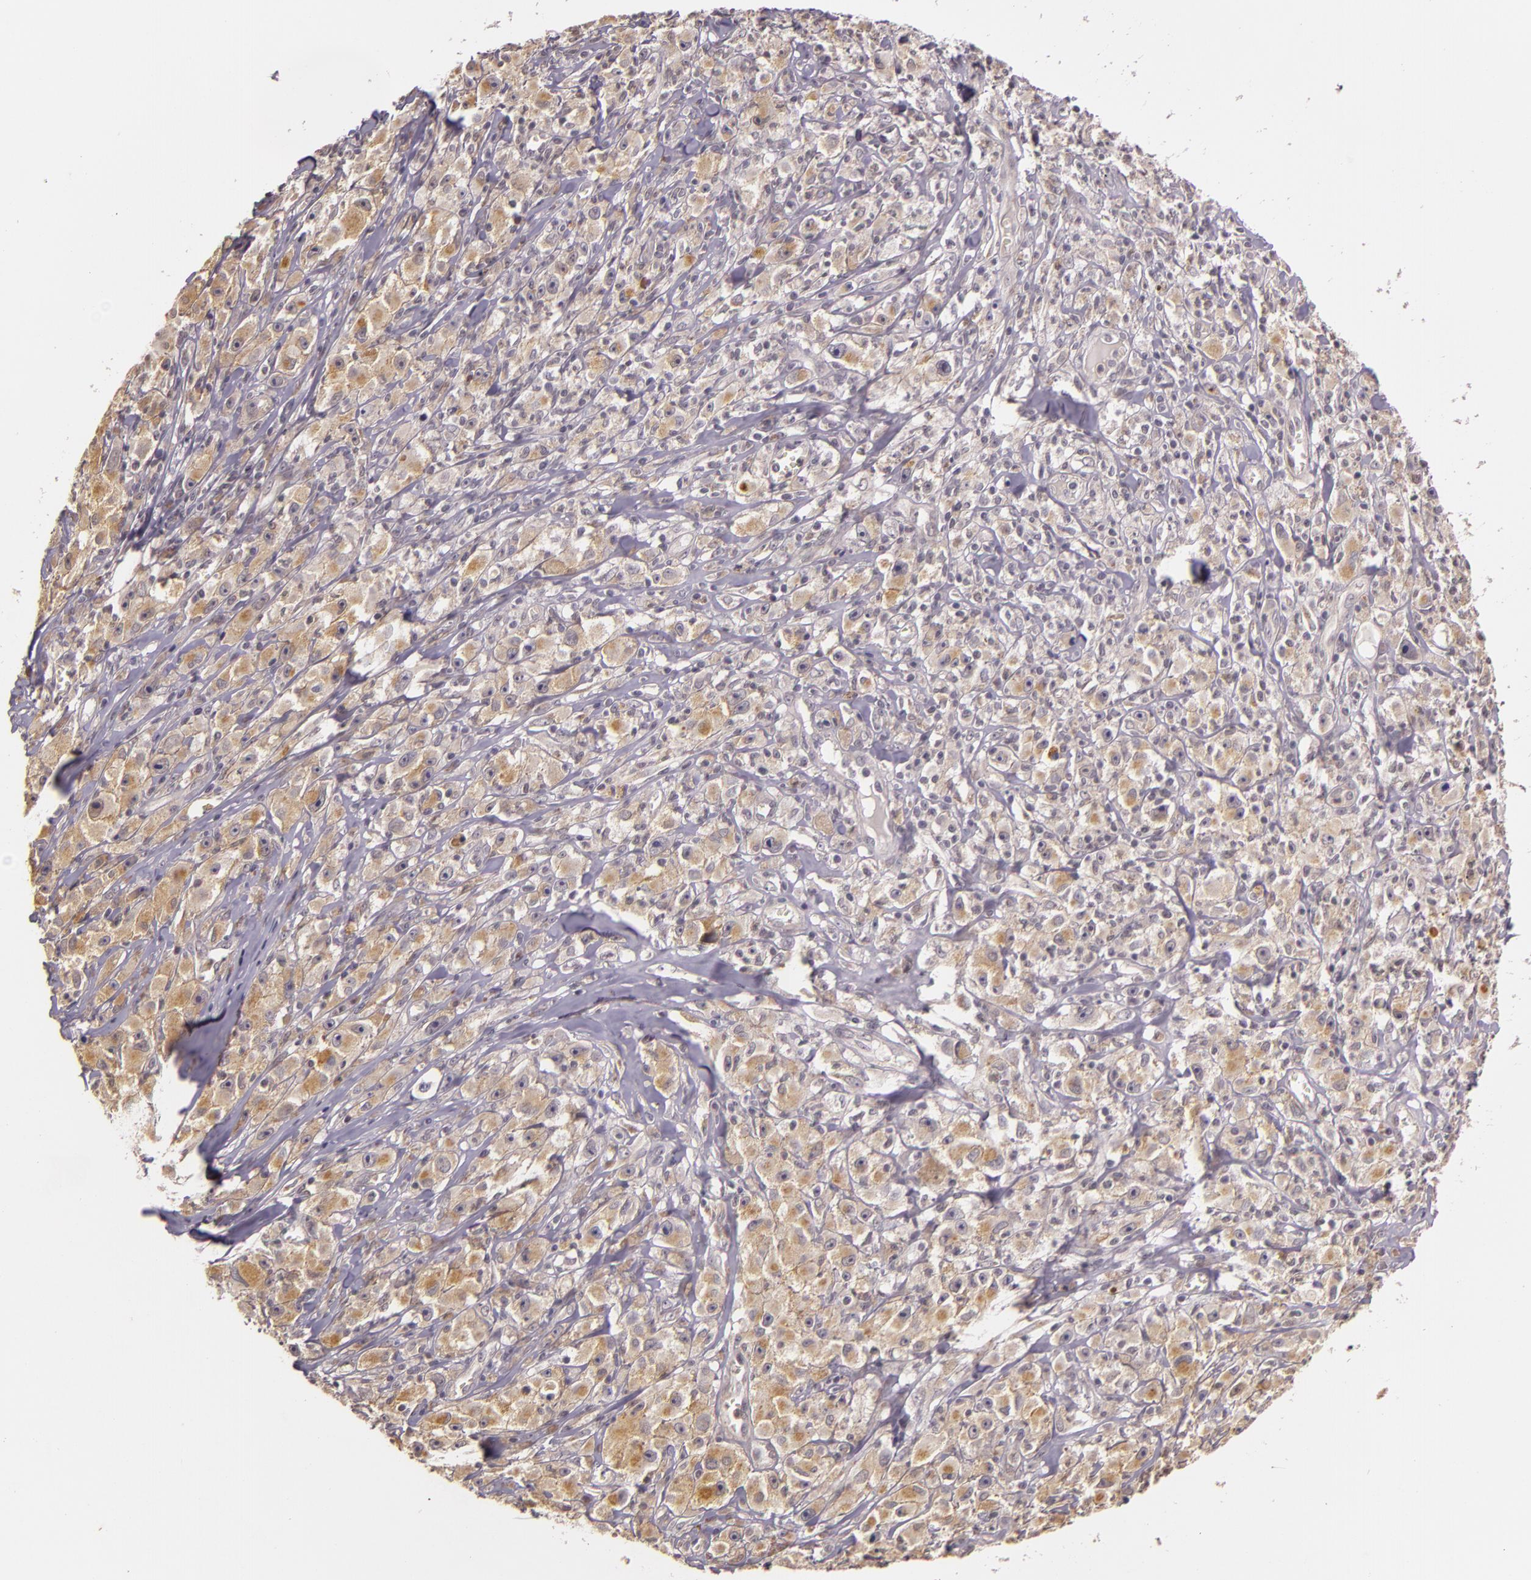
{"staining": {"intensity": "weak", "quantity": "25%-75%", "location": "cytoplasmic/membranous"}, "tissue": "melanoma", "cell_type": "Tumor cells", "image_type": "cancer", "snomed": [{"axis": "morphology", "description": "Malignant melanoma, NOS"}, {"axis": "topography", "description": "Skin"}], "caption": "Immunohistochemical staining of human malignant melanoma demonstrates weak cytoplasmic/membranous protein positivity in approximately 25%-75% of tumor cells.", "gene": "ARMH4", "patient": {"sex": "male", "age": 56}}